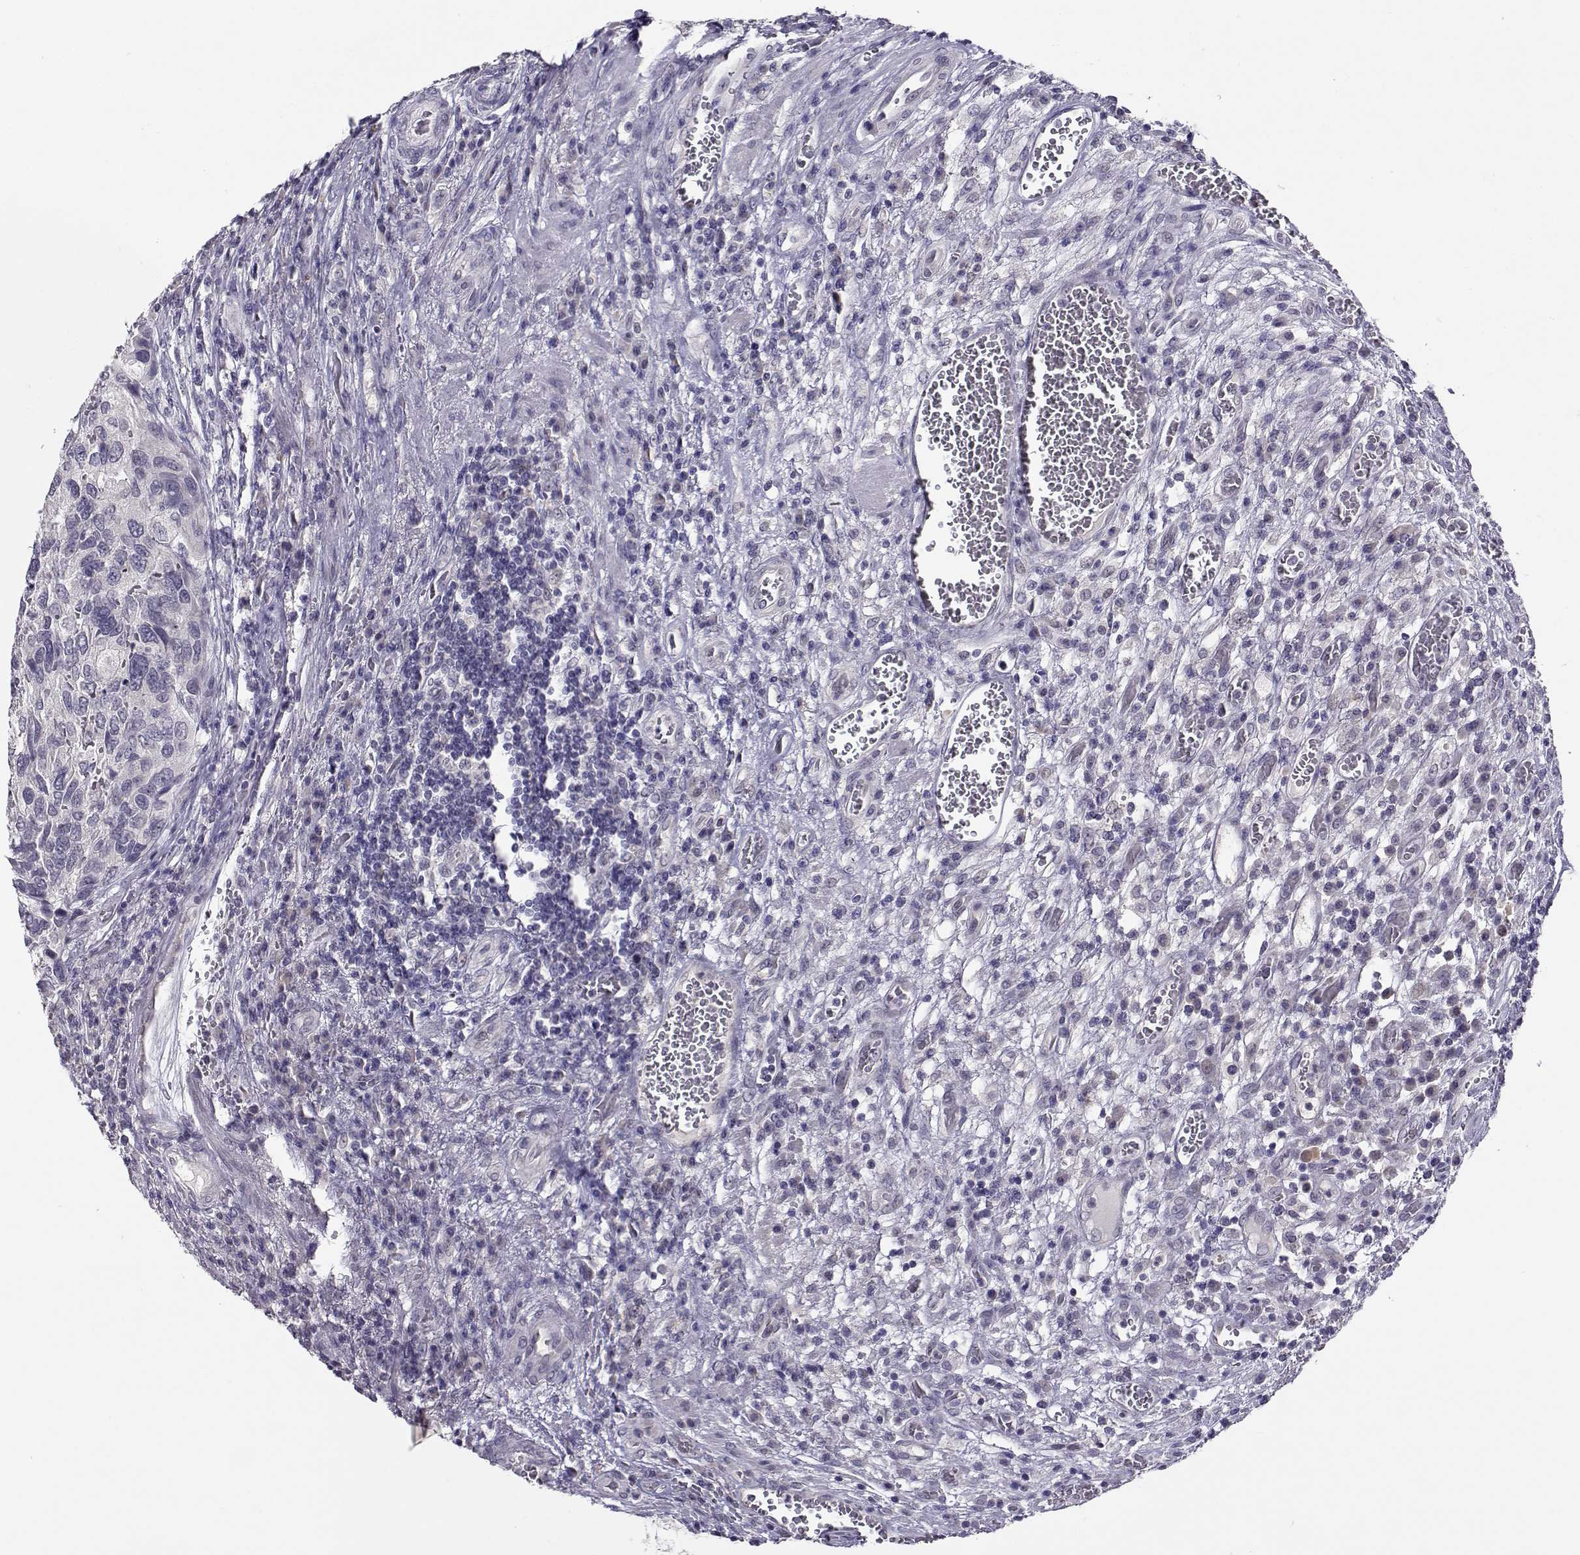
{"staining": {"intensity": "negative", "quantity": "none", "location": "none"}, "tissue": "urothelial cancer", "cell_type": "Tumor cells", "image_type": "cancer", "snomed": [{"axis": "morphology", "description": "Urothelial carcinoma, High grade"}, {"axis": "topography", "description": "Urinary bladder"}], "caption": "IHC micrograph of urothelial cancer stained for a protein (brown), which displays no expression in tumor cells.", "gene": "RHOXF2", "patient": {"sex": "male", "age": 60}}